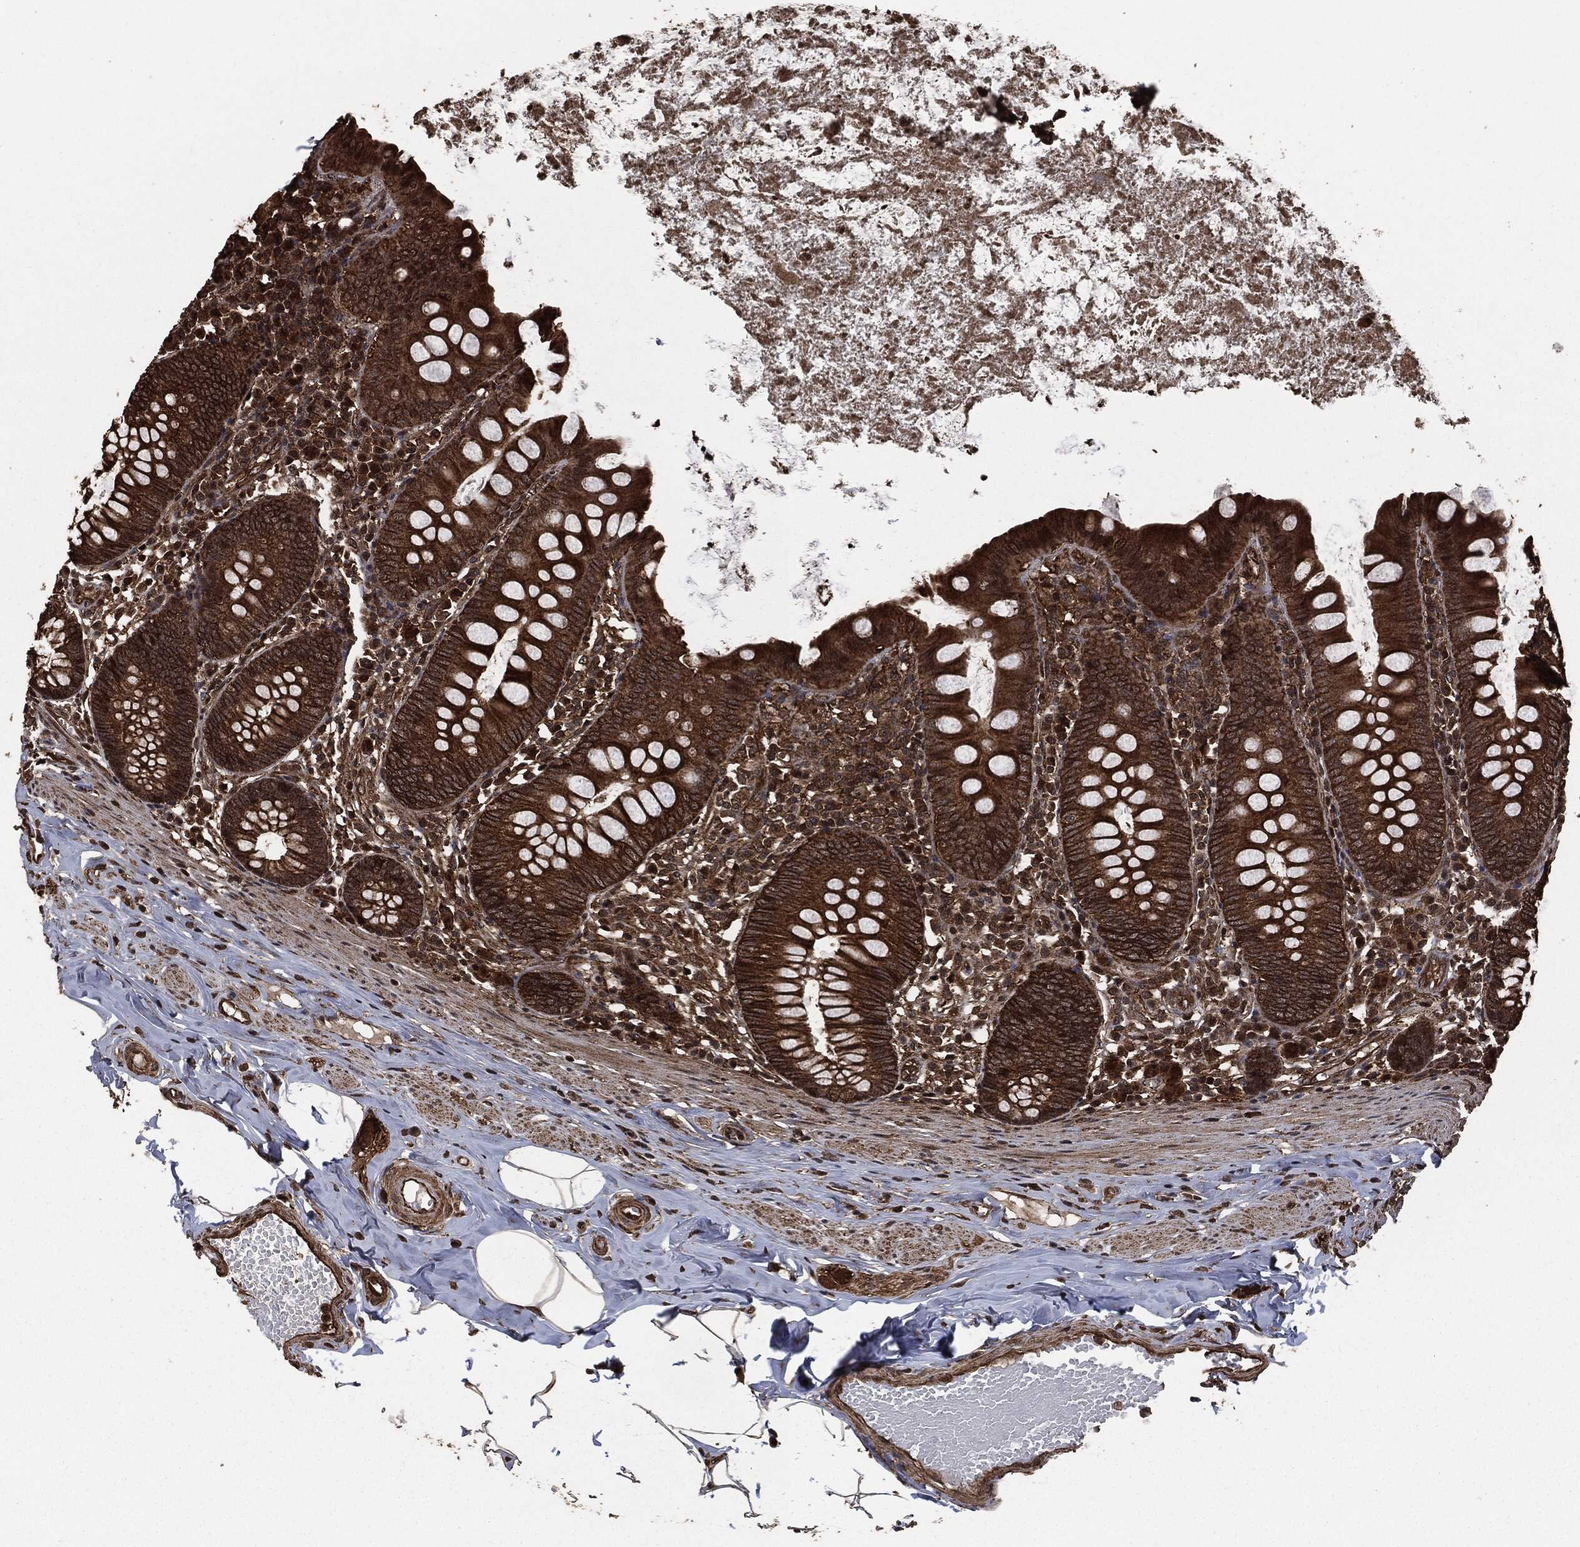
{"staining": {"intensity": "strong", "quantity": ">75%", "location": "cytoplasmic/membranous"}, "tissue": "appendix", "cell_type": "Glandular cells", "image_type": "normal", "snomed": [{"axis": "morphology", "description": "Normal tissue, NOS"}, {"axis": "topography", "description": "Appendix"}], "caption": "Immunohistochemical staining of benign appendix exhibits strong cytoplasmic/membranous protein staining in about >75% of glandular cells.", "gene": "HRAS", "patient": {"sex": "female", "age": 82}}